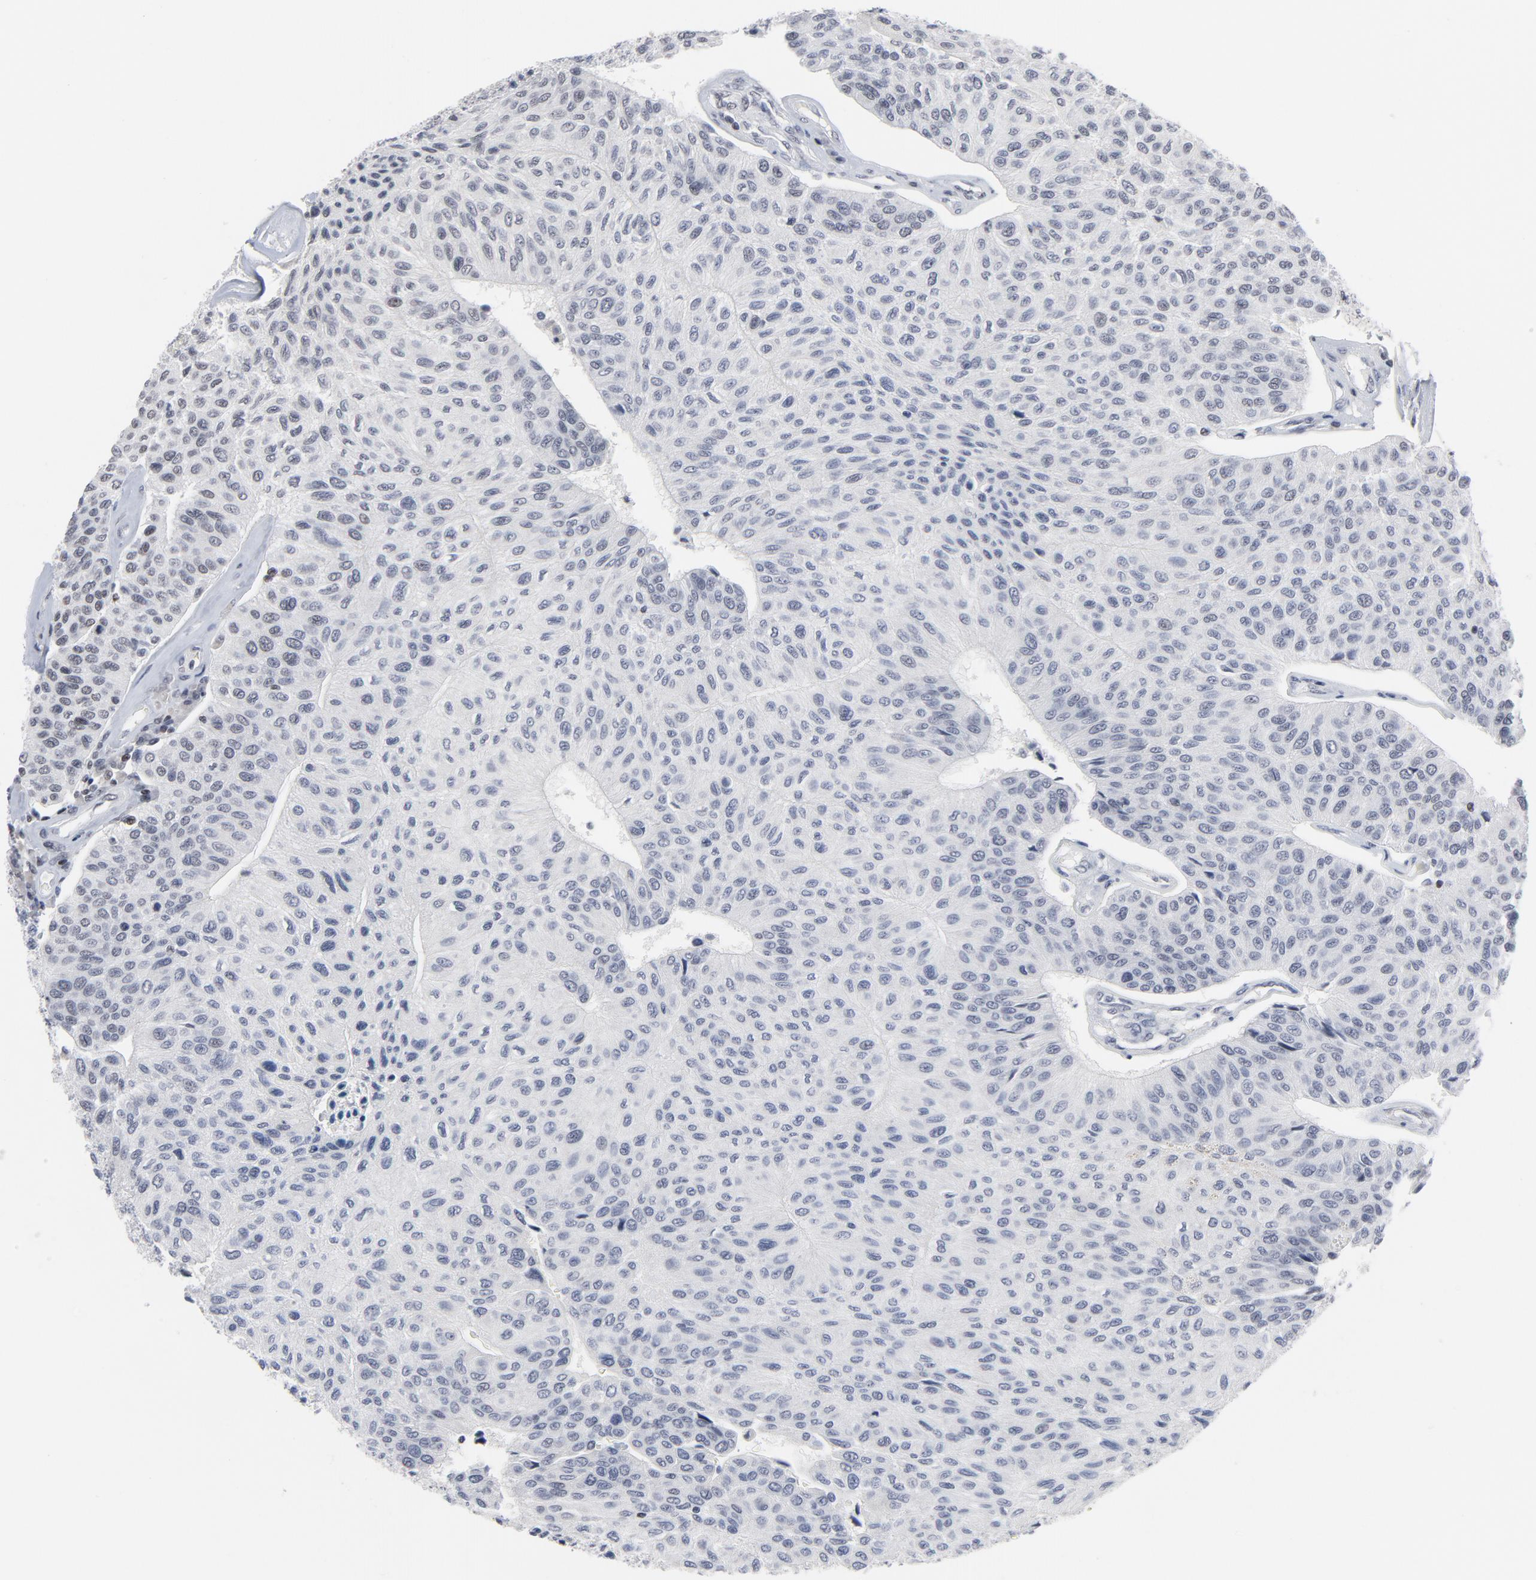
{"staining": {"intensity": "weak", "quantity": ">75%", "location": "nuclear"}, "tissue": "urothelial cancer", "cell_type": "Tumor cells", "image_type": "cancer", "snomed": [{"axis": "morphology", "description": "Urothelial carcinoma, High grade"}, {"axis": "topography", "description": "Urinary bladder"}], "caption": "Weak nuclear protein positivity is present in about >75% of tumor cells in urothelial cancer. Nuclei are stained in blue.", "gene": "GABPA", "patient": {"sex": "male", "age": 66}}